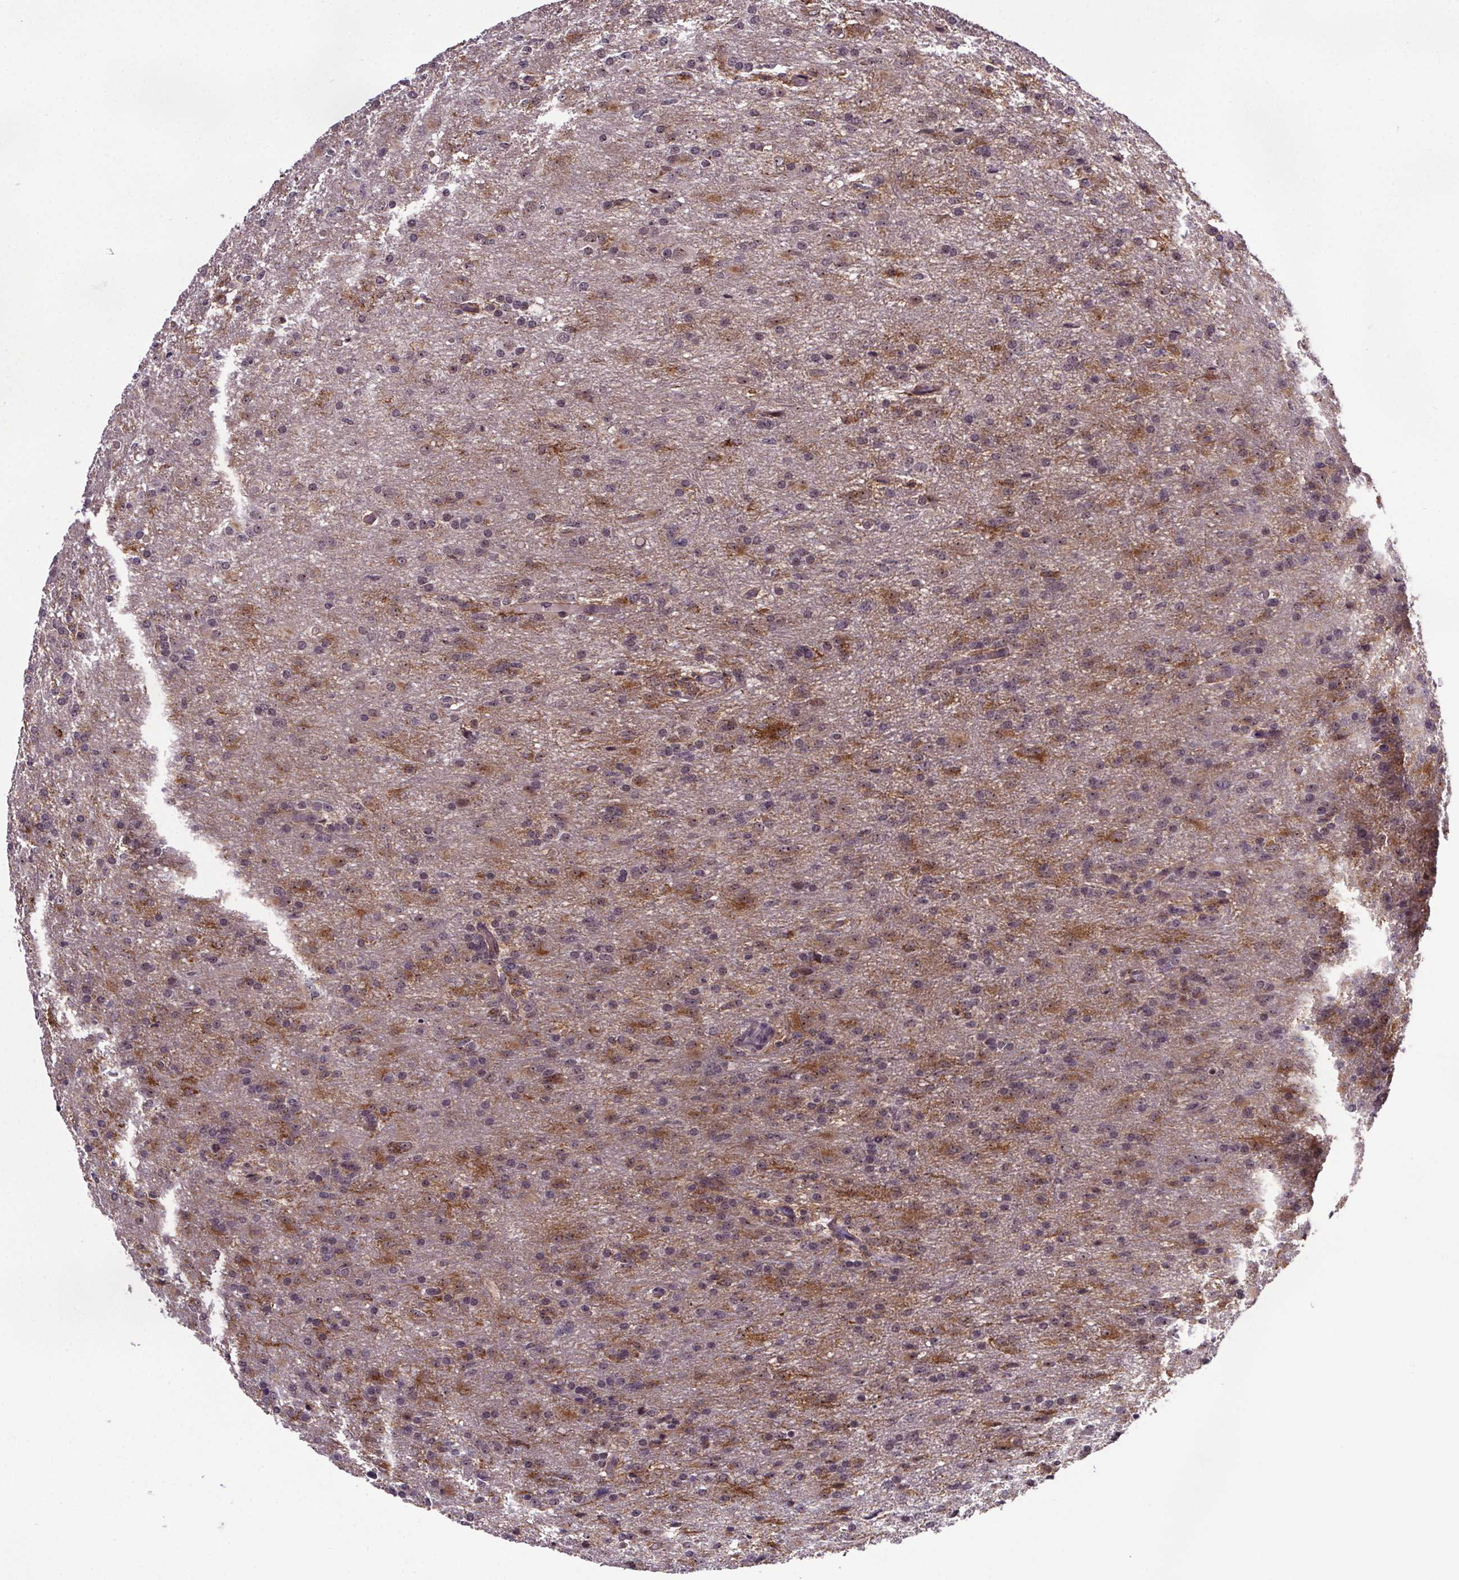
{"staining": {"intensity": "moderate", "quantity": "<25%", "location": "cytoplasmic/membranous,nuclear"}, "tissue": "glioma", "cell_type": "Tumor cells", "image_type": "cancer", "snomed": [{"axis": "morphology", "description": "Glioma, malignant, High grade"}, {"axis": "topography", "description": "Brain"}], "caption": "IHC micrograph of malignant high-grade glioma stained for a protein (brown), which displays low levels of moderate cytoplasmic/membranous and nuclear staining in about <25% of tumor cells.", "gene": "ATMIN", "patient": {"sex": "male", "age": 68}}